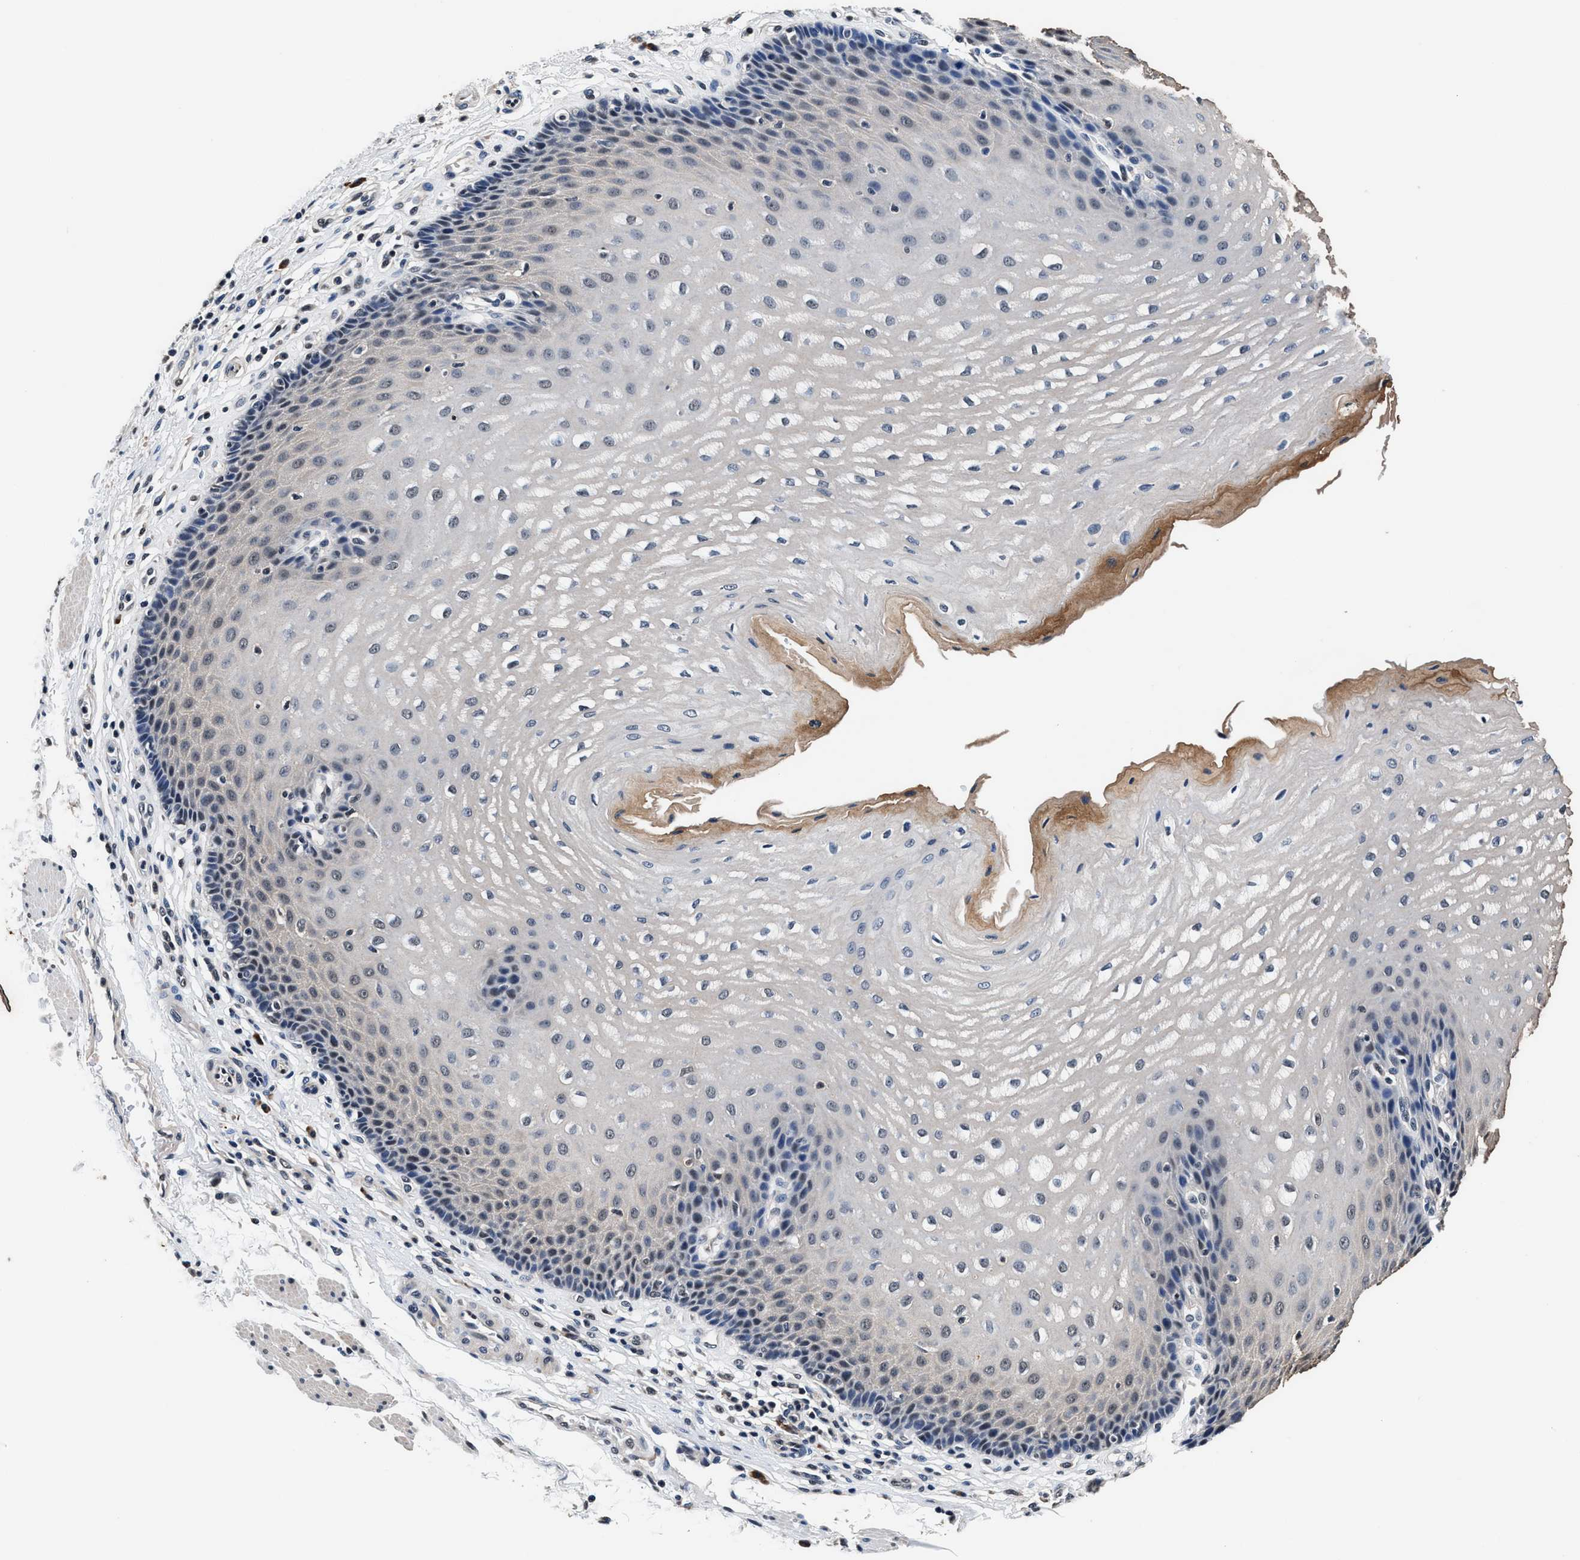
{"staining": {"intensity": "negative", "quantity": "none", "location": "none"}, "tissue": "esophagus", "cell_type": "Squamous epithelial cells", "image_type": "normal", "snomed": [{"axis": "morphology", "description": "Normal tissue, NOS"}, {"axis": "topography", "description": "Esophagus"}], "caption": "IHC histopathology image of unremarkable esophagus stained for a protein (brown), which demonstrates no staining in squamous epithelial cells. (Brightfield microscopy of DAB (3,3'-diaminobenzidine) immunohistochemistry at high magnification).", "gene": "USP16", "patient": {"sex": "male", "age": 54}}